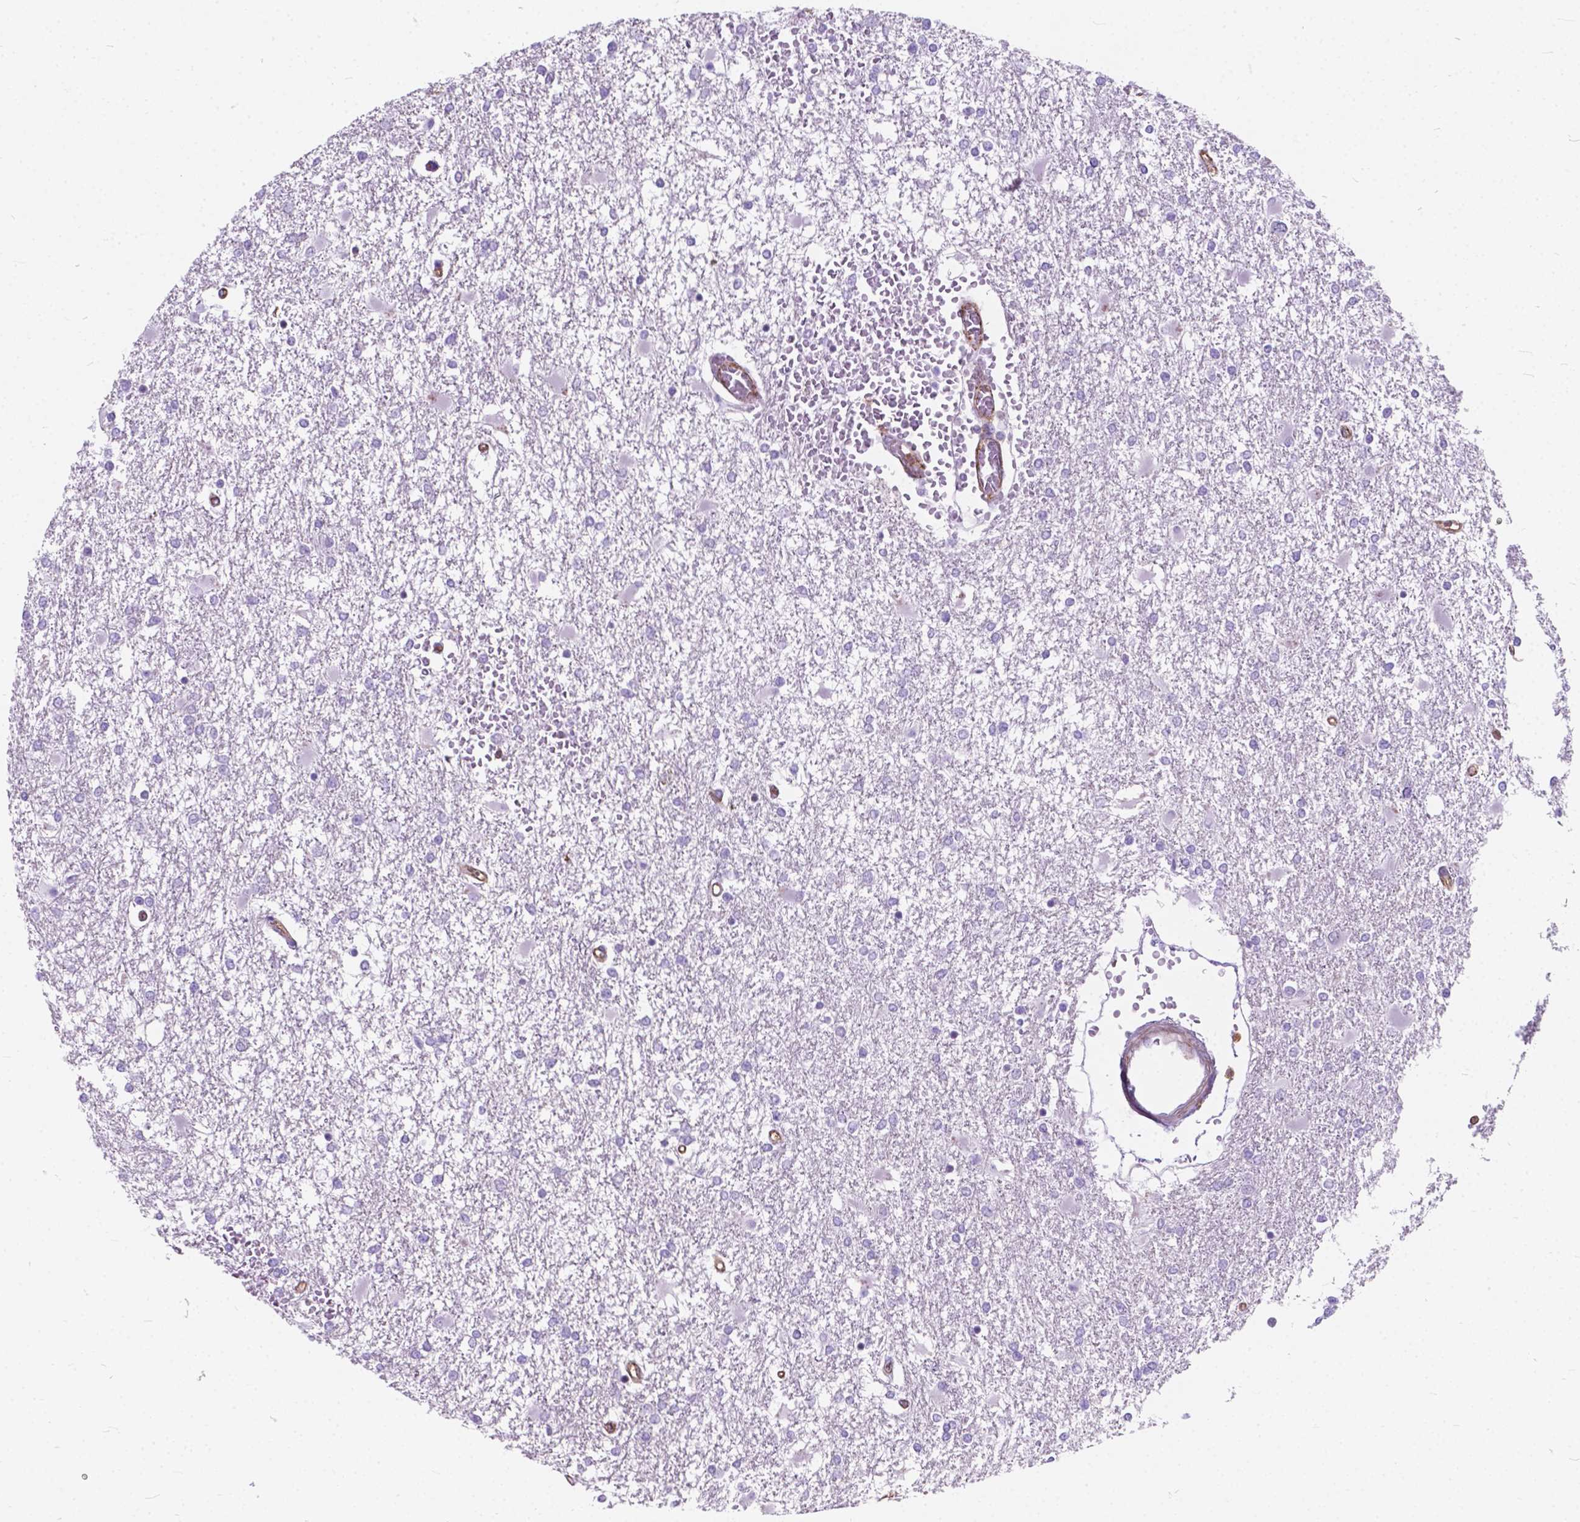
{"staining": {"intensity": "negative", "quantity": "none", "location": "none"}, "tissue": "glioma", "cell_type": "Tumor cells", "image_type": "cancer", "snomed": [{"axis": "morphology", "description": "Glioma, malignant, High grade"}, {"axis": "topography", "description": "Cerebral cortex"}], "caption": "Histopathology image shows no protein positivity in tumor cells of malignant glioma (high-grade) tissue.", "gene": "KIAA0040", "patient": {"sex": "male", "age": 79}}